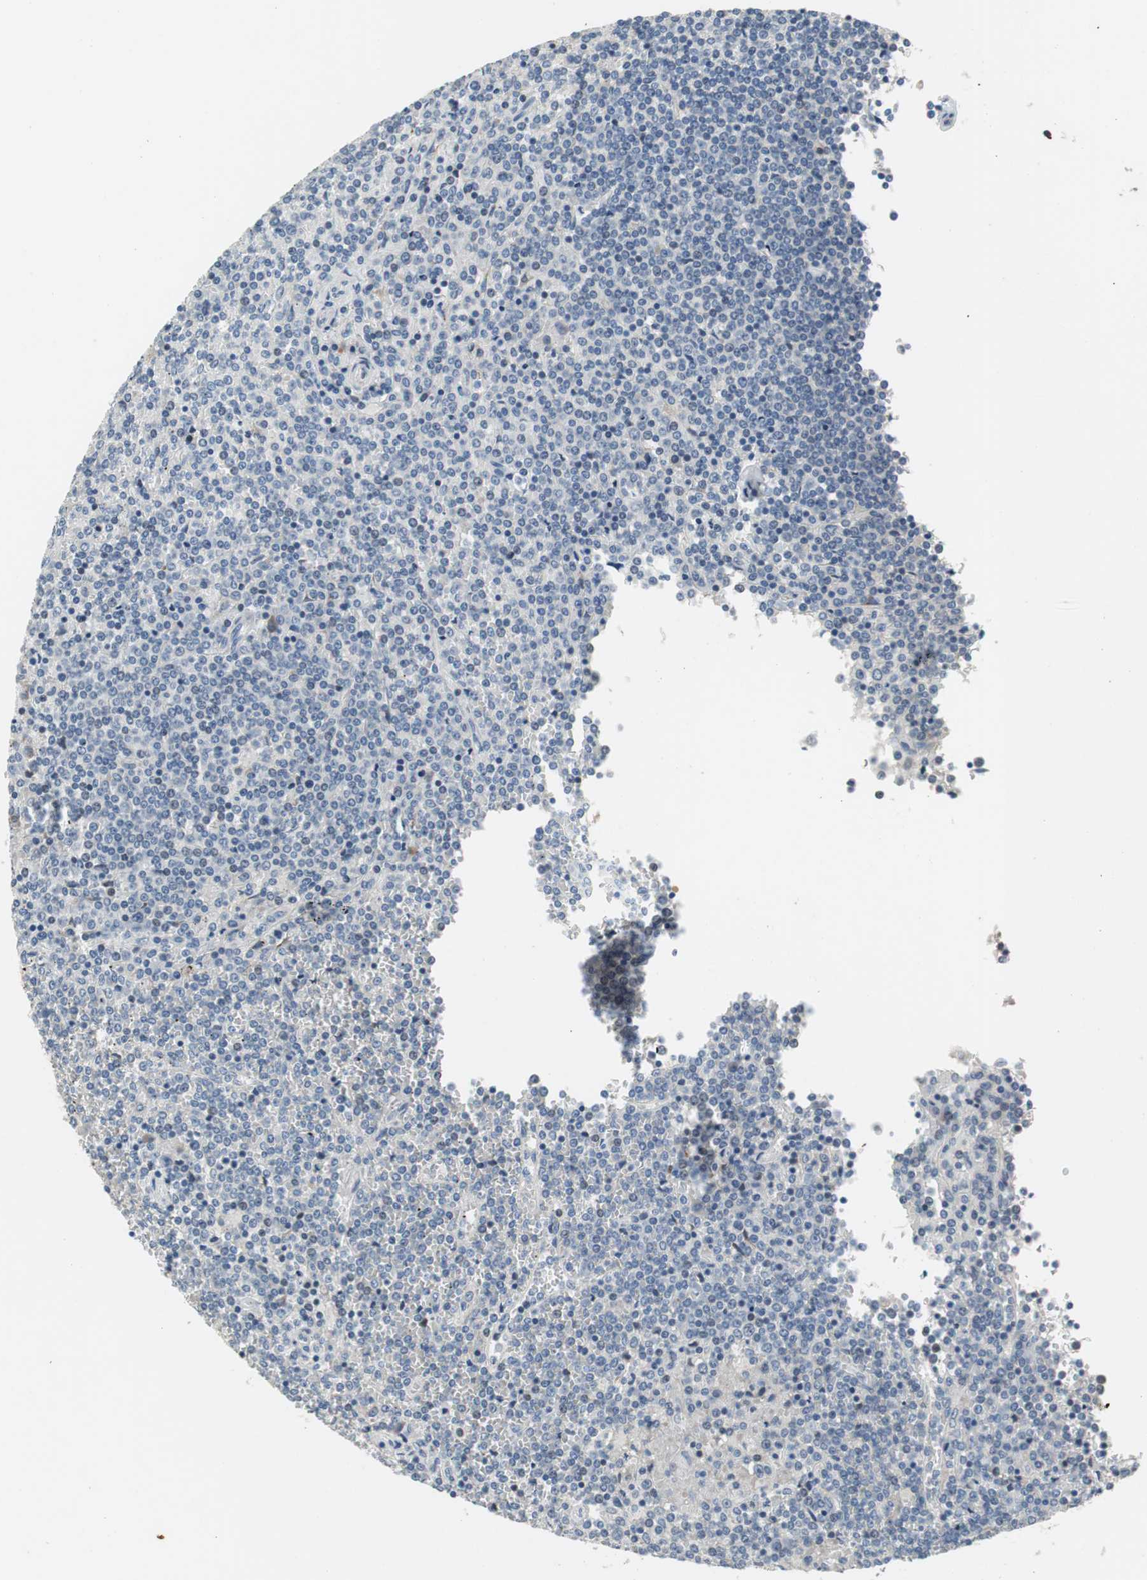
{"staining": {"intensity": "negative", "quantity": "none", "location": "none"}, "tissue": "lymphoma", "cell_type": "Tumor cells", "image_type": "cancer", "snomed": [{"axis": "morphology", "description": "Malignant lymphoma, non-Hodgkin's type, Low grade"}, {"axis": "topography", "description": "Spleen"}], "caption": "This is an immunohistochemistry (IHC) image of human low-grade malignant lymphoma, non-Hodgkin's type. There is no staining in tumor cells.", "gene": "COL12A1", "patient": {"sex": "female", "age": 19}}